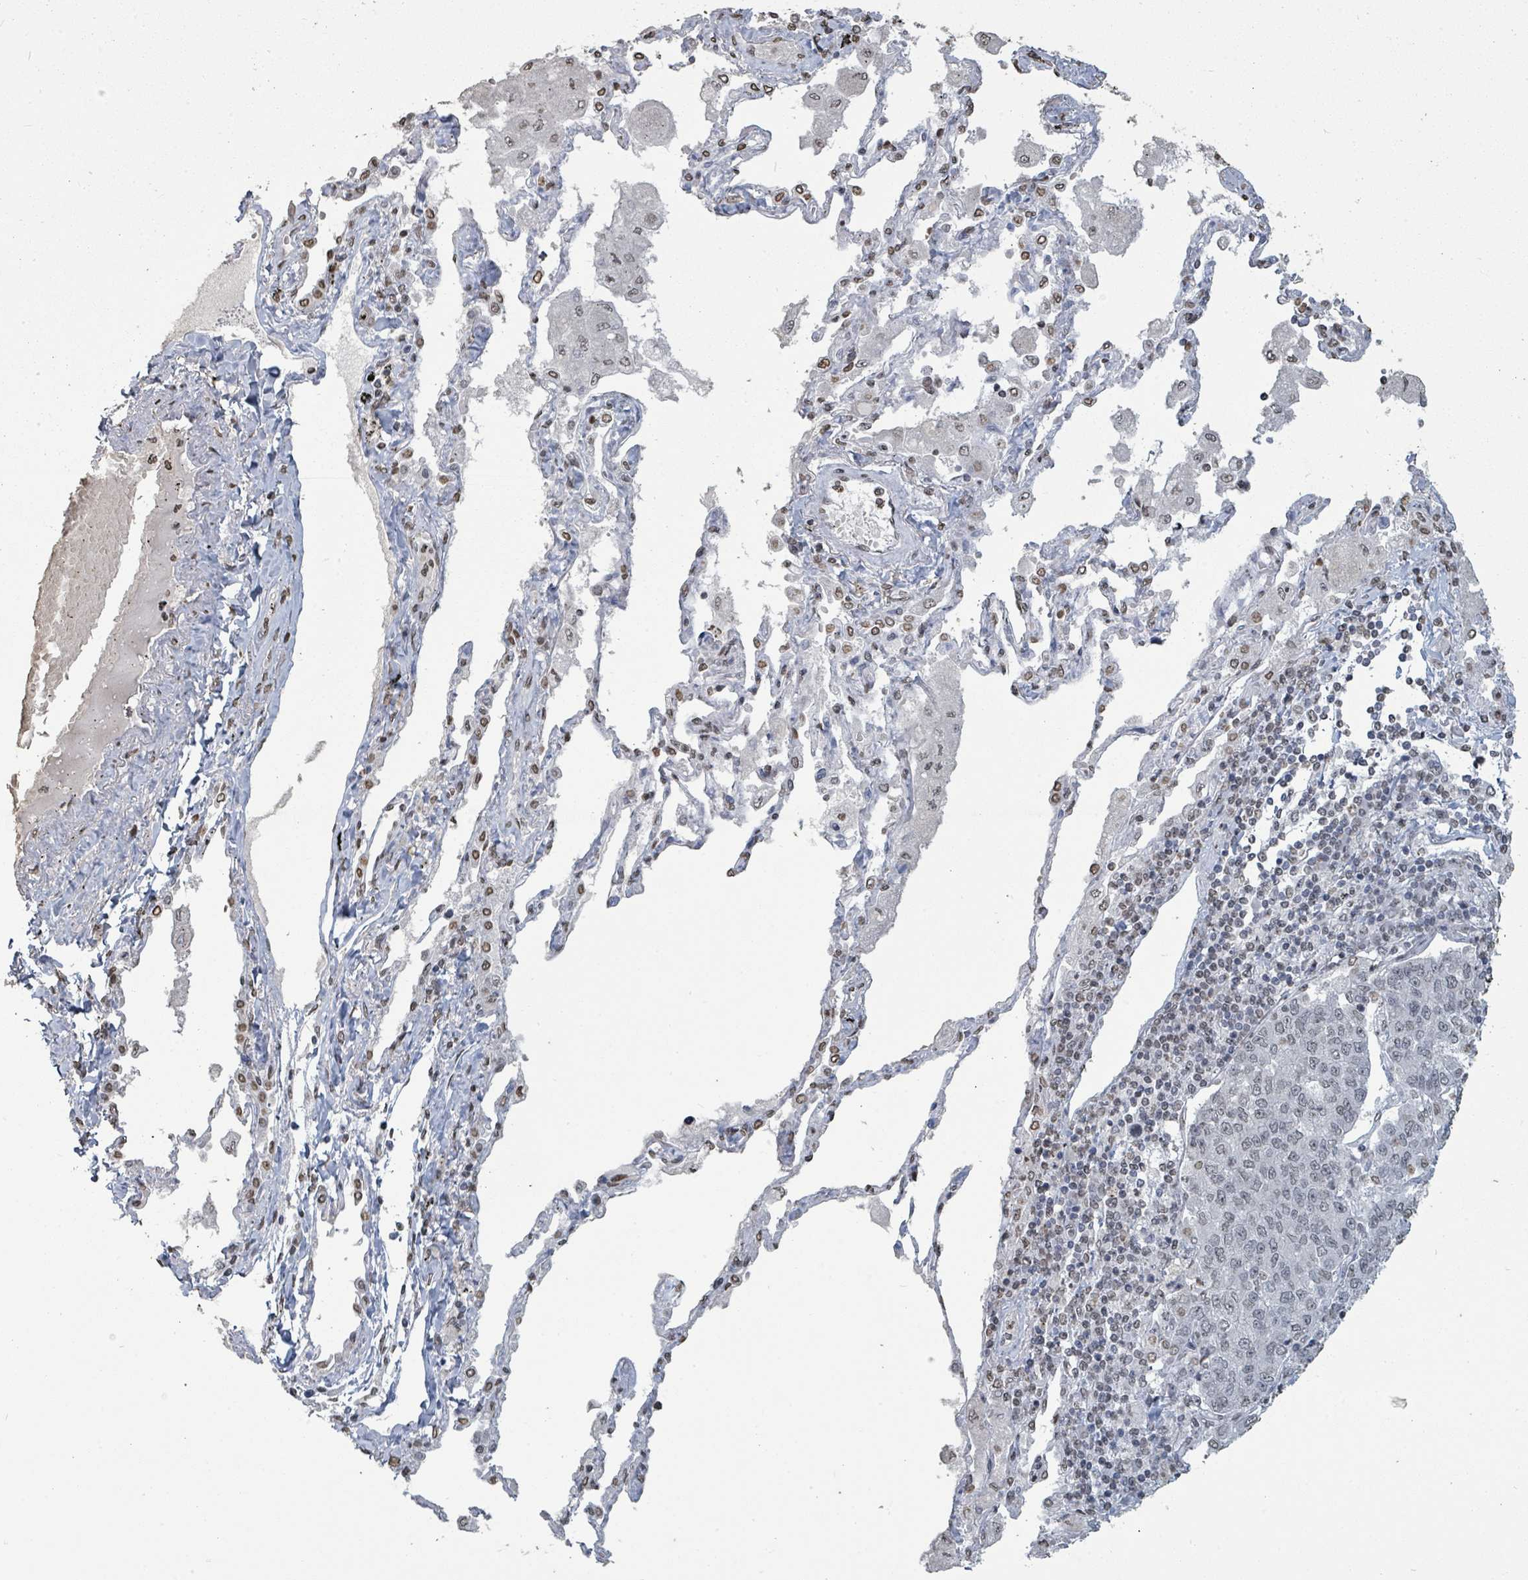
{"staining": {"intensity": "moderate", "quantity": "<25%", "location": "nuclear"}, "tissue": "lung cancer", "cell_type": "Tumor cells", "image_type": "cancer", "snomed": [{"axis": "morphology", "description": "Squamous cell carcinoma, NOS"}, {"axis": "topography", "description": "Lung"}], "caption": "High-power microscopy captured an immunohistochemistry (IHC) photomicrograph of squamous cell carcinoma (lung), revealing moderate nuclear expression in approximately <25% of tumor cells.", "gene": "MRPS12", "patient": {"sex": "female", "age": 70}}